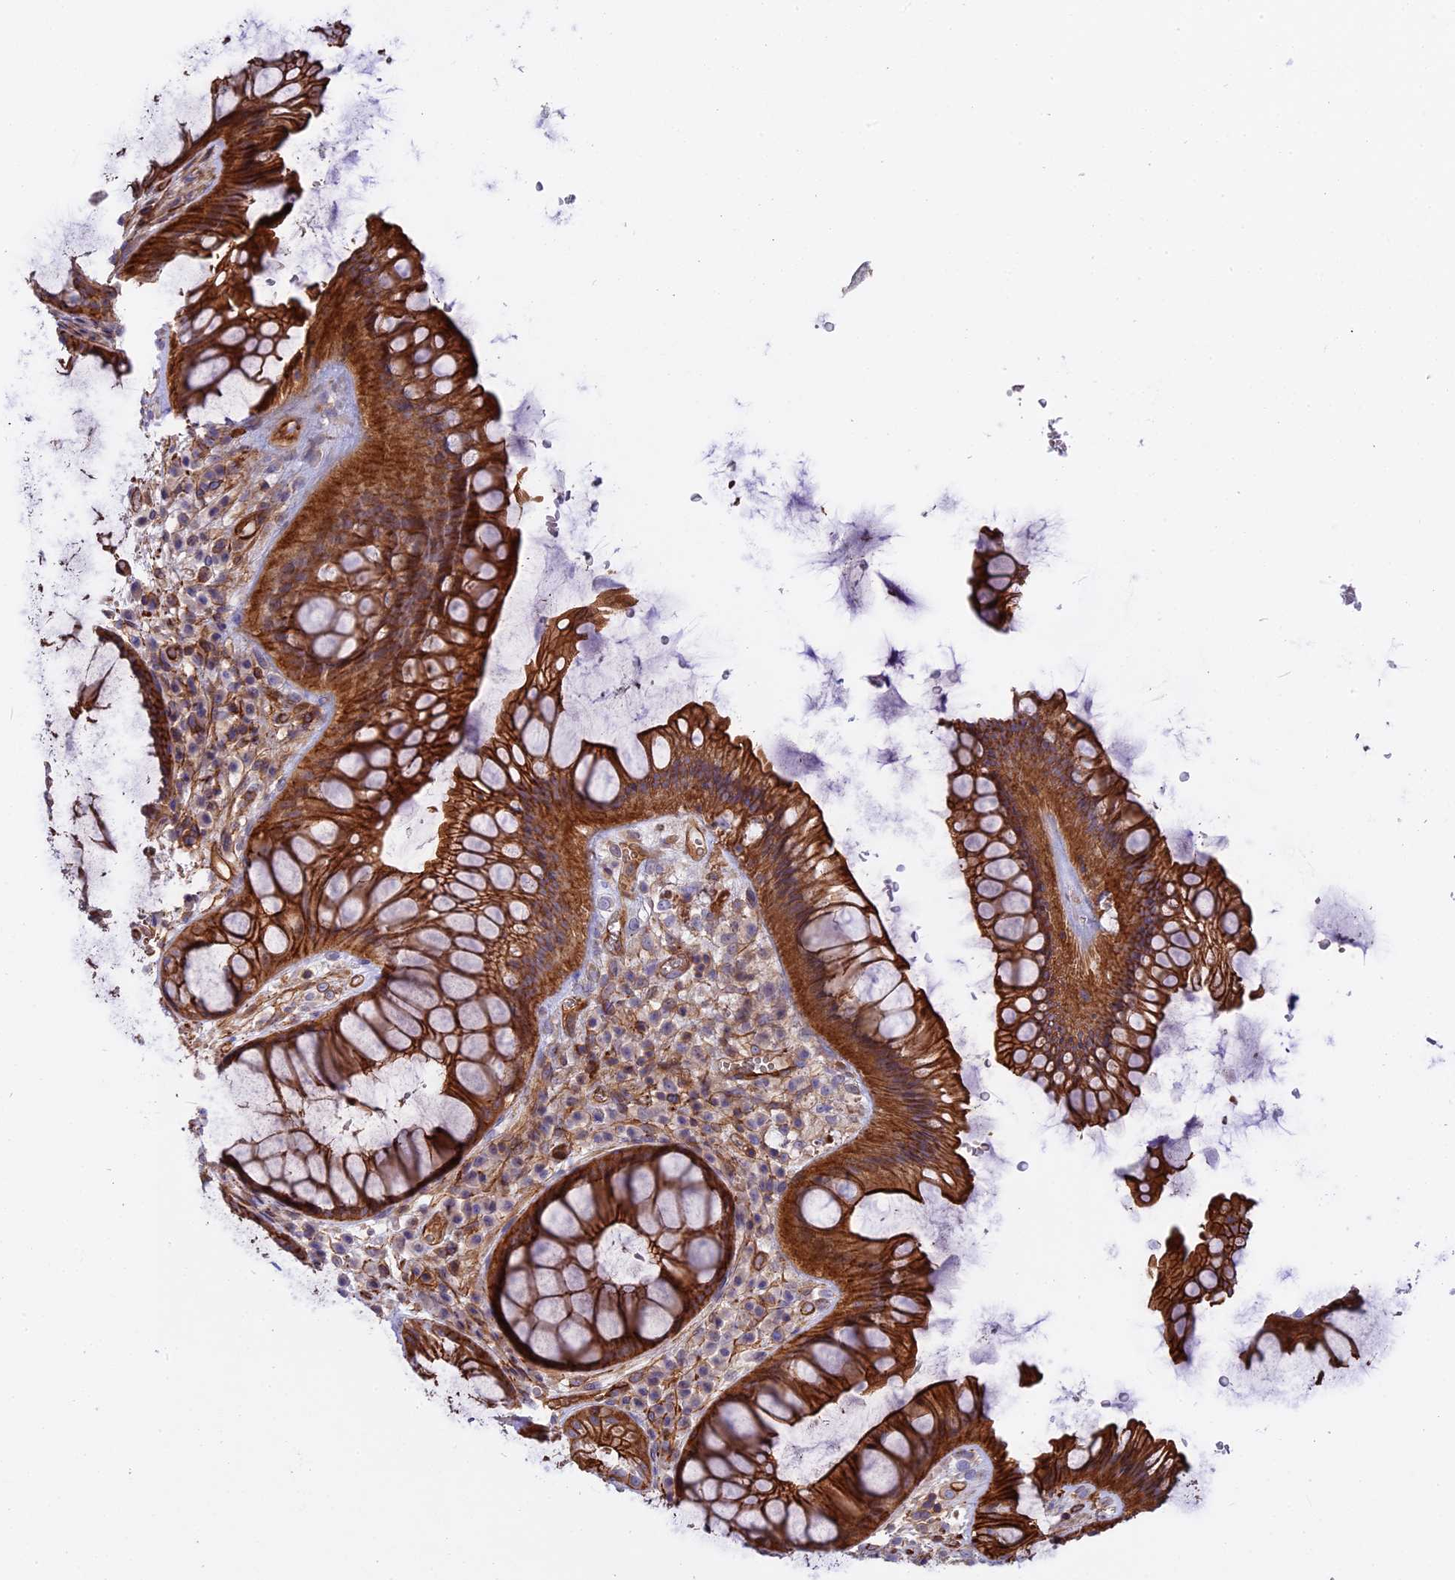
{"staining": {"intensity": "strong", "quantity": ">75%", "location": "cytoplasmic/membranous"}, "tissue": "rectum", "cell_type": "Glandular cells", "image_type": "normal", "snomed": [{"axis": "morphology", "description": "Normal tissue, NOS"}, {"axis": "topography", "description": "Rectum"}], "caption": "Immunohistochemistry (DAB) staining of normal rectum exhibits strong cytoplasmic/membranous protein positivity in approximately >75% of glandular cells.", "gene": "CNBD2", "patient": {"sex": "male", "age": 51}}